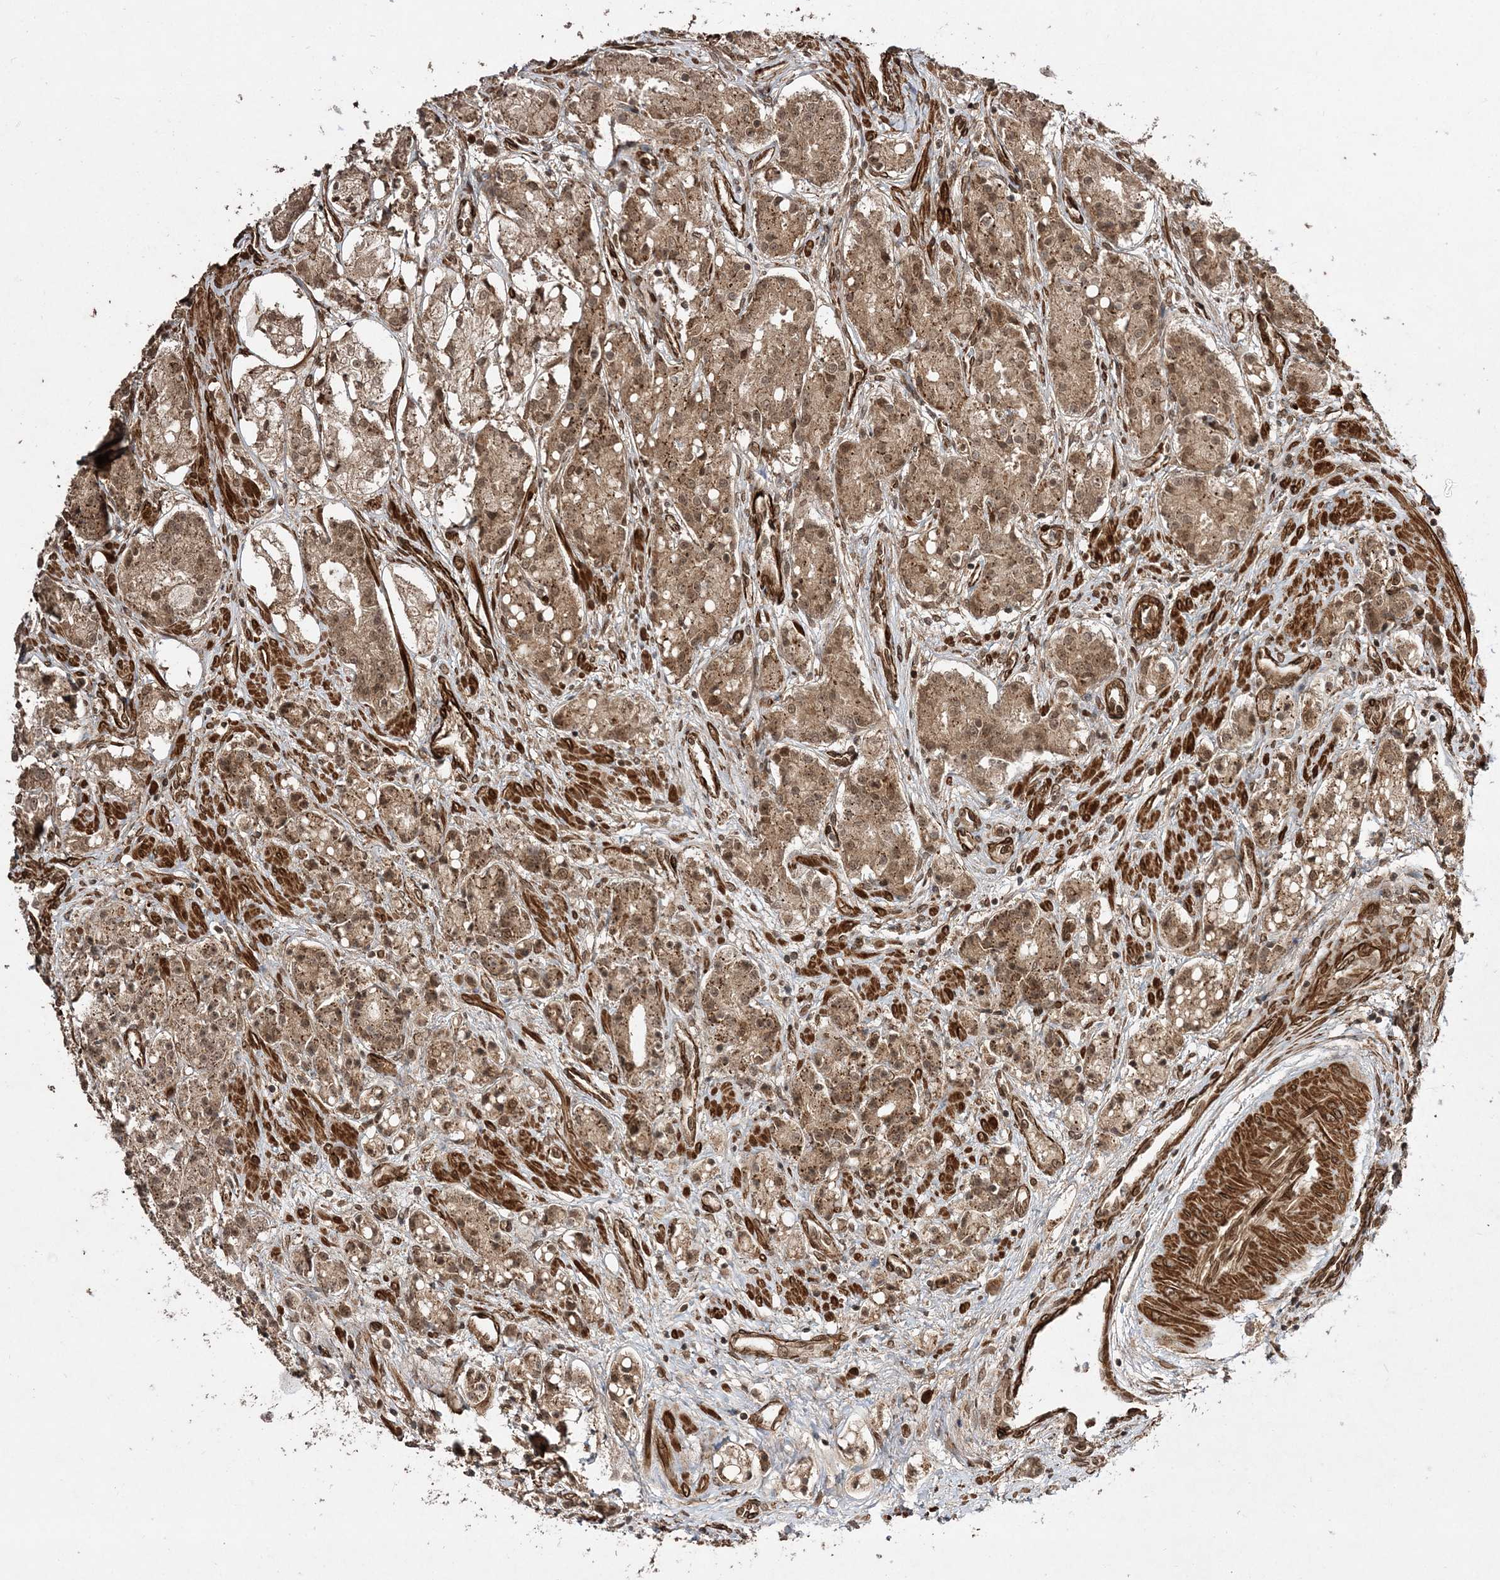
{"staining": {"intensity": "moderate", "quantity": ">75%", "location": "cytoplasmic/membranous,nuclear"}, "tissue": "prostate cancer", "cell_type": "Tumor cells", "image_type": "cancer", "snomed": [{"axis": "morphology", "description": "Adenocarcinoma, High grade"}, {"axis": "topography", "description": "Prostate"}], "caption": "A photomicrograph of human high-grade adenocarcinoma (prostate) stained for a protein reveals moderate cytoplasmic/membranous and nuclear brown staining in tumor cells.", "gene": "ETAA1", "patient": {"sex": "male", "age": 60}}